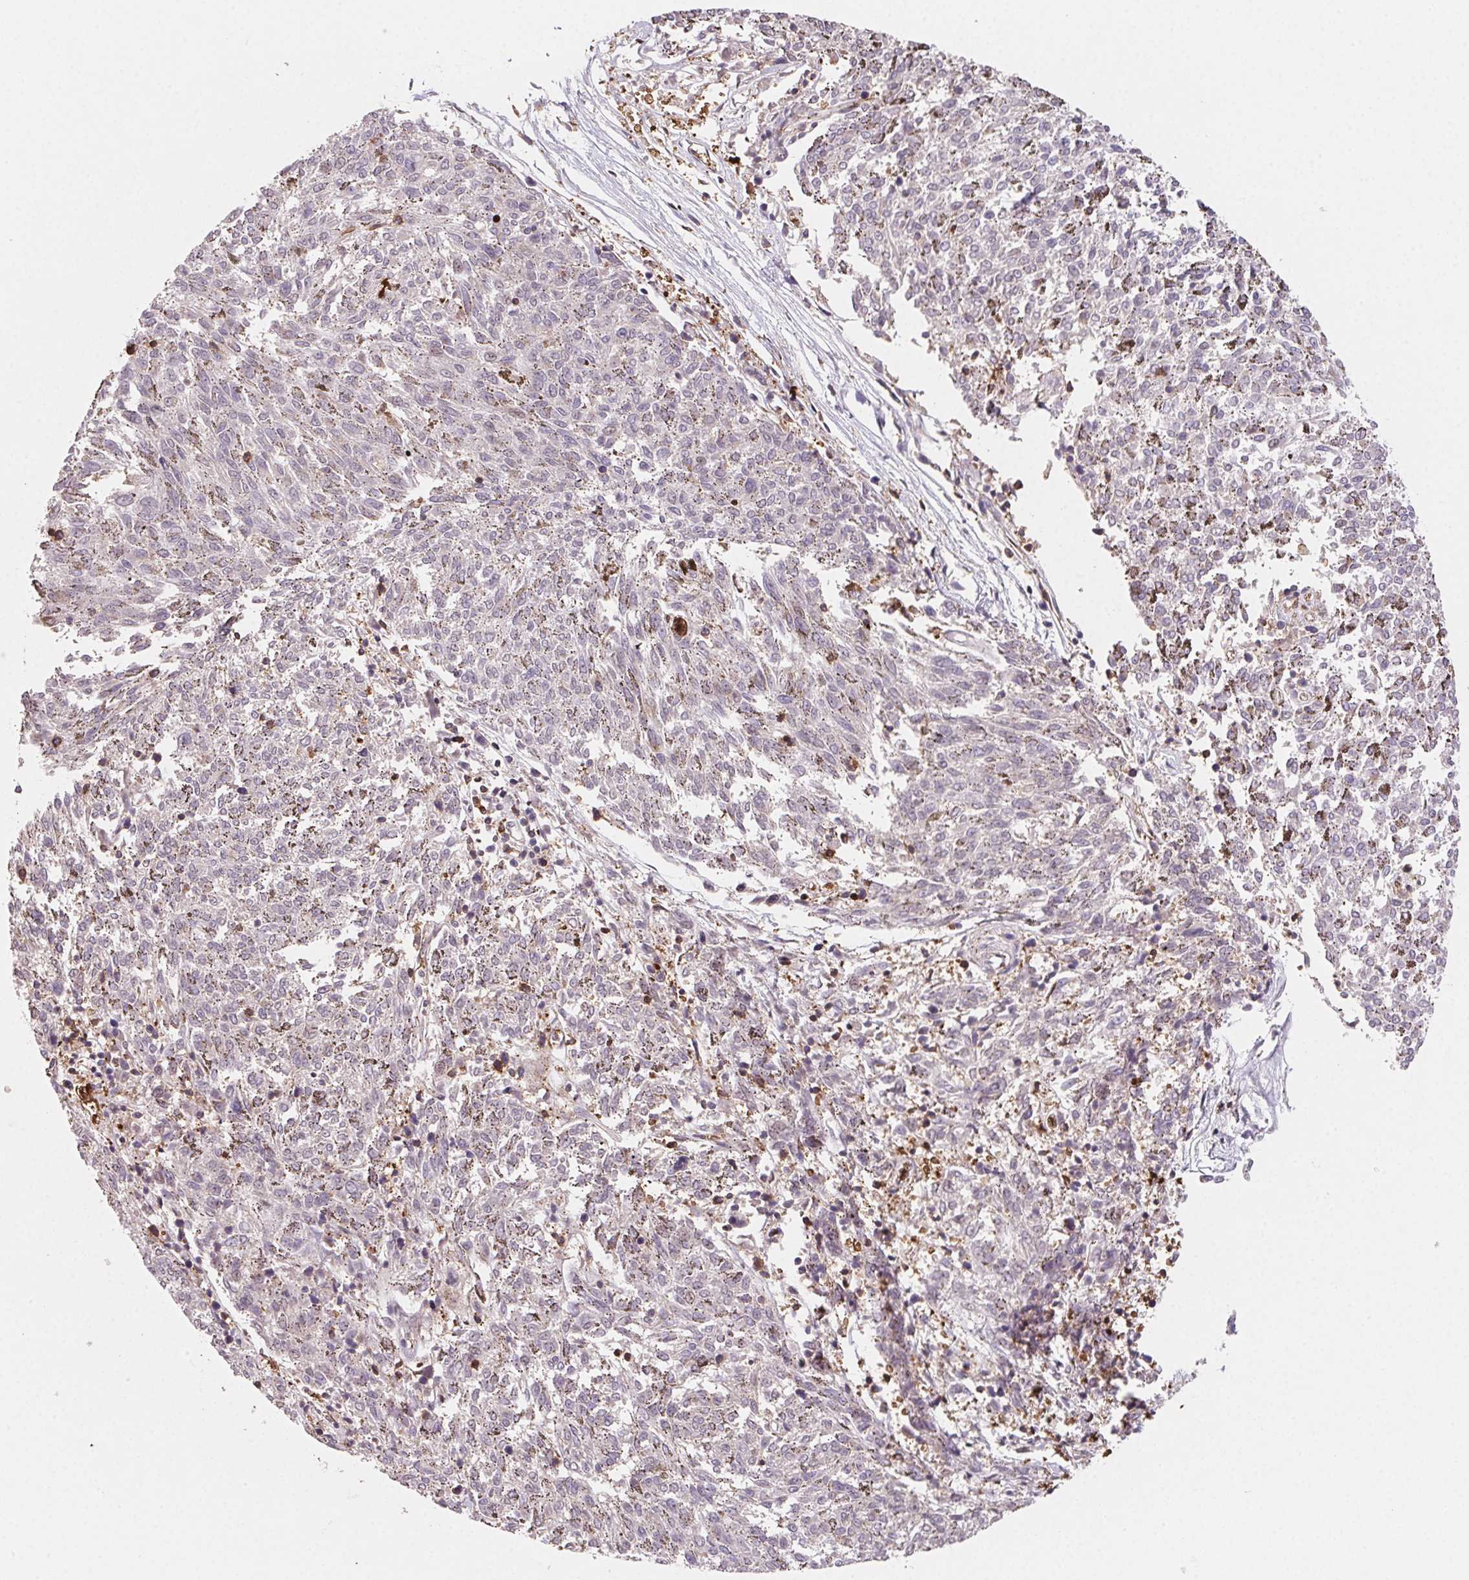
{"staining": {"intensity": "negative", "quantity": "none", "location": "none"}, "tissue": "melanoma", "cell_type": "Tumor cells", "image_type": "cancer", "snomed": [{"axis": "morphology", "description": "Malignant melanoma, NOS"}, {"axis": "topography", "description": "Skin"}], "caption": "Photomicrograph shows no significant protein expression in tumor cells of melanoma. (DAB (3,3'-diaminobenzidine) immunohistochemistry (IHC), high magnification).", "gene": "GBP1", "patient": {"sex": "female", "age": 72}}